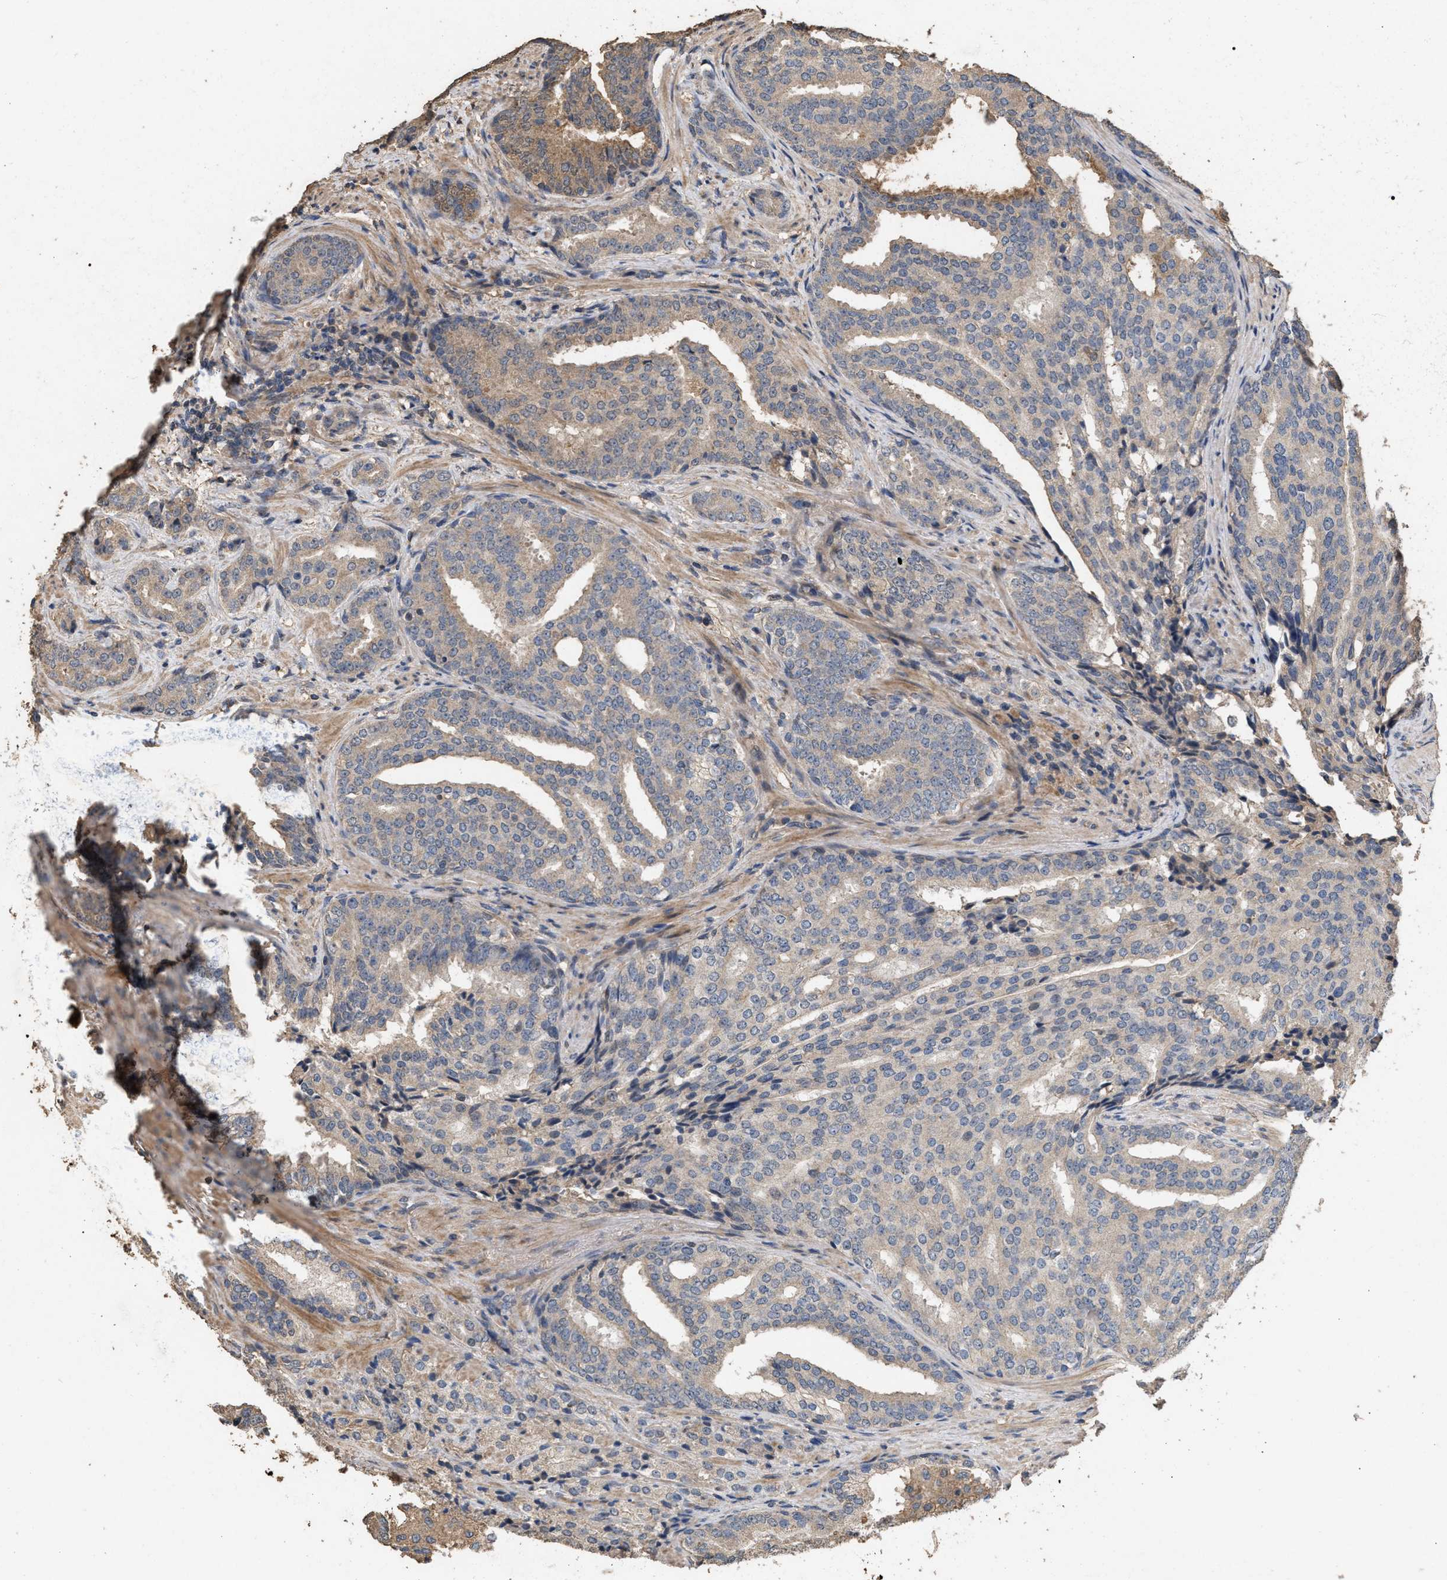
{"staining": {"intensity": "weak", "quantity": ">75%", "location": "cytoplasmic/membranous"}, "tissue": "prostate cancer", "cell_type": "Tumor cells", "image_type": "cancer", "snomed": [{"axis": "morphology", "description": "Adenocarcinoma, High grade"}, {"axis": "topography", "description": "Prostate"}], "caption": "Protein expression analysis of human prostate cancer reveals weak cytoplasmic/membranous expression in approximately >75% of tumor cells.", "gene": "HTRA3", "patient": {"sex": "male", "age": 71}}